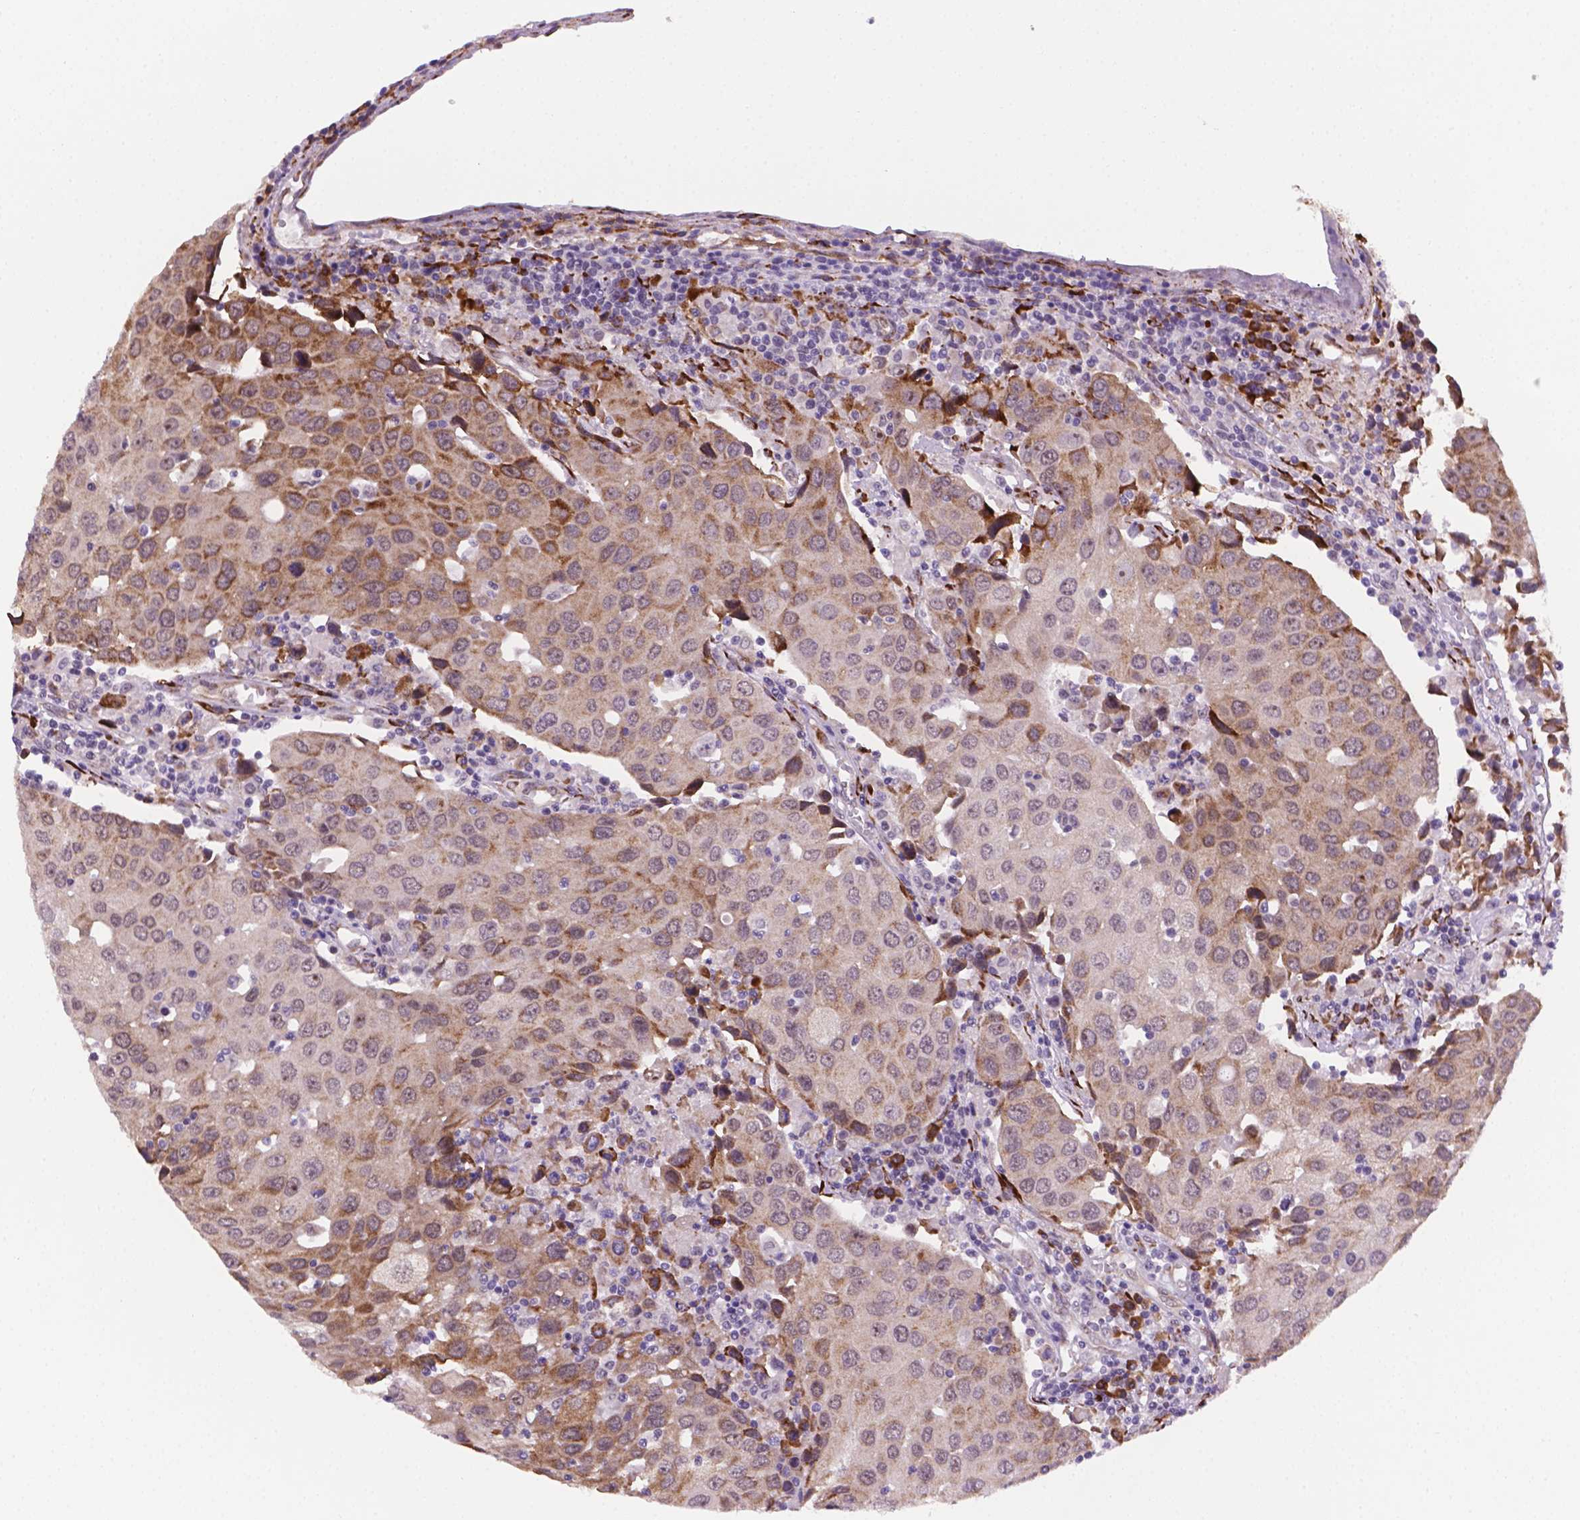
{"staining": {"intensity": "moderate", "quantity": "25%-75%", "location": "cytoplasmic/membranous"}, "tissue": "urothelial cancer", "cell_type": "Tumor cells", "image_type": "cancer", "snomed": [{"axis": "morphology", "description": "Urothelial carcinoma, High grade"}, {"axis": "topography", "description": "Urinary bladder"}], "caption": "Immunohistochemical staining of urothelial cancer displays medium levels of moderate cytoplasmic/membranous protein positivity in about 25%-75% of tumor cells. (IHC, brightfield microscopy, high magnification).", "gene": "FNIP1", "patient": {"sex": "female", "age": 85}}